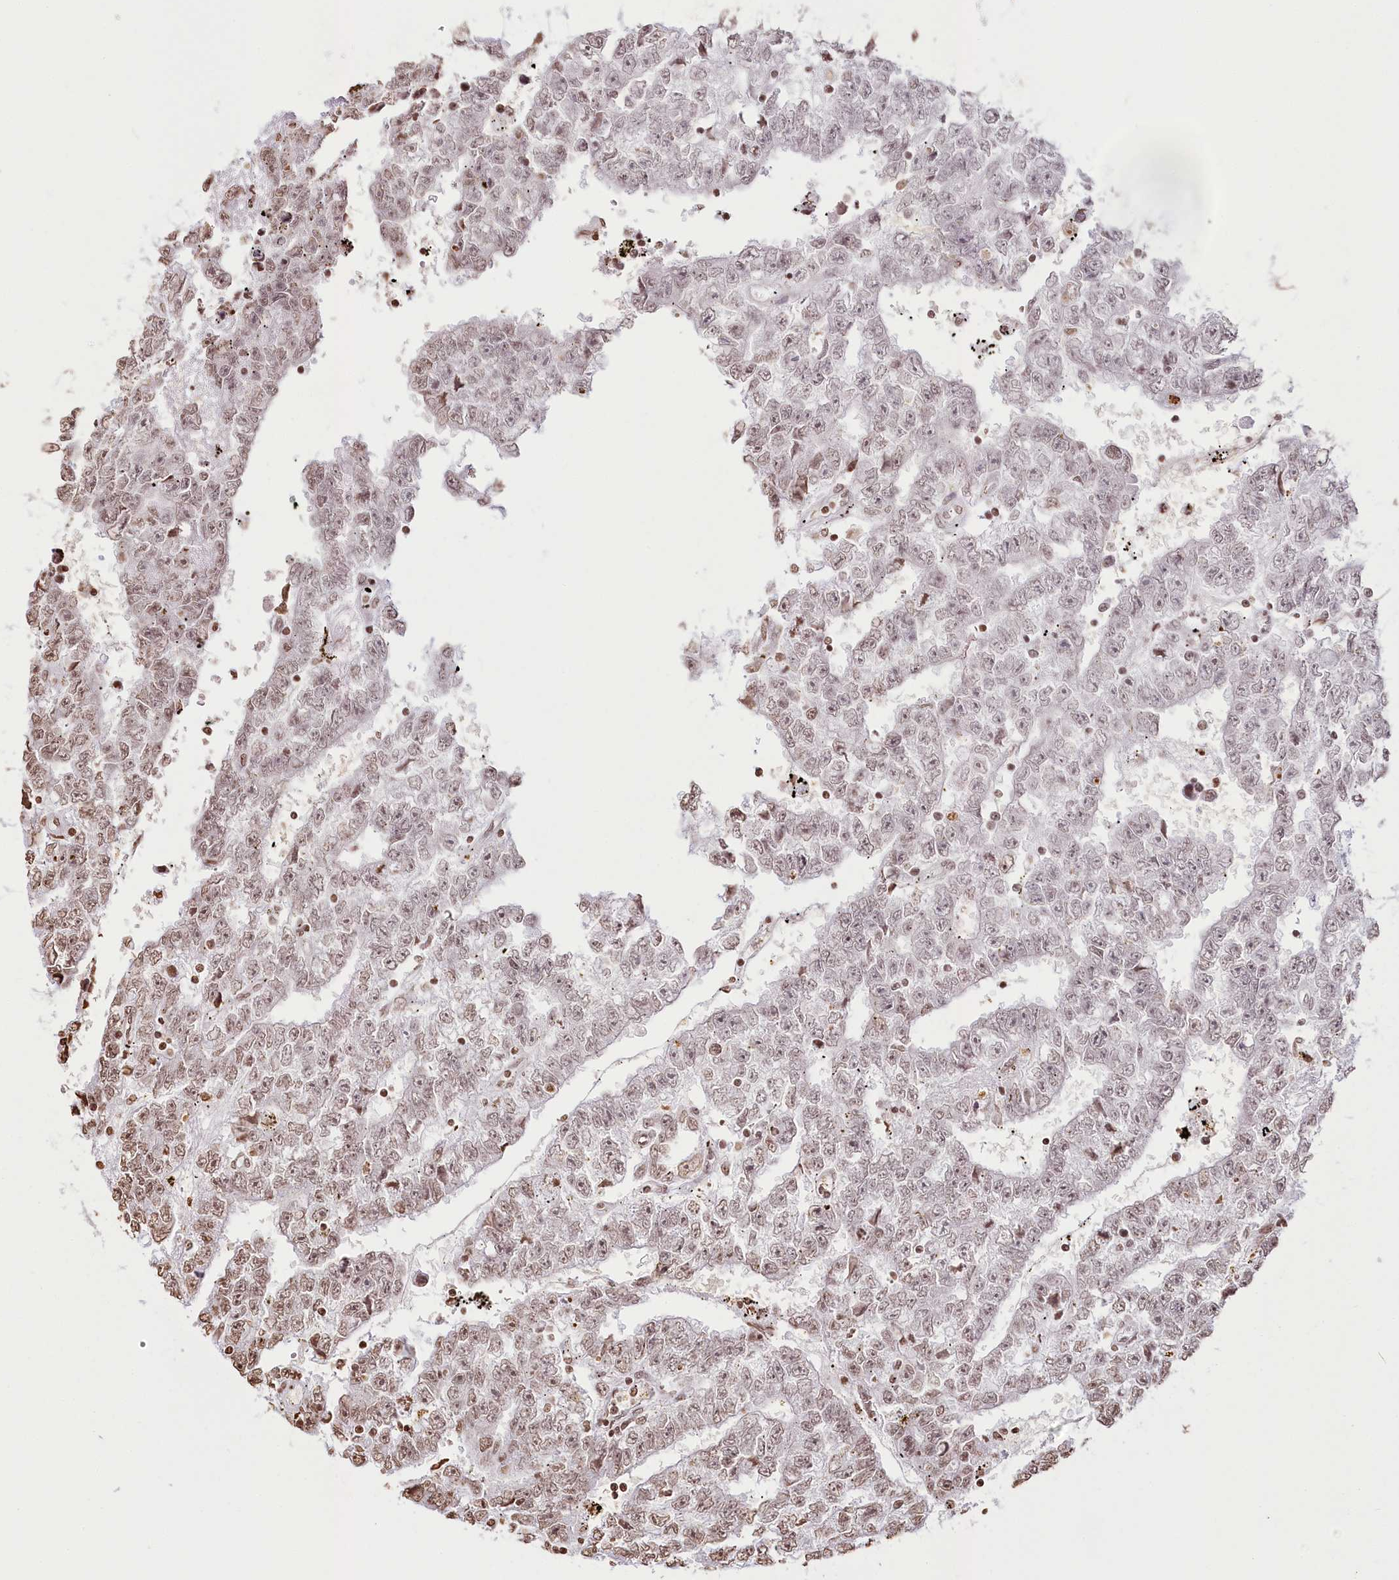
{"staining": {"intensity": "moderate", "quantity": "<25%", "location": "nuclear"}, "tissue": "testis cancer", "cell_type": "Tumor cells", "image_type": "cancer", "snomed": [{"axis": "morphology", "description": "Carcinoma, Embryonal, NOS"}, {"axis": "topography", "description": "Testis"}], "caption": "Immunohistochemical staining of testis cancer (embryonal carcinoma) displays moderate nuclear protein expression in about <25% of tumor cells.", "gene": "FAM13A", "patient": {"sex": "male", "age": 25}}